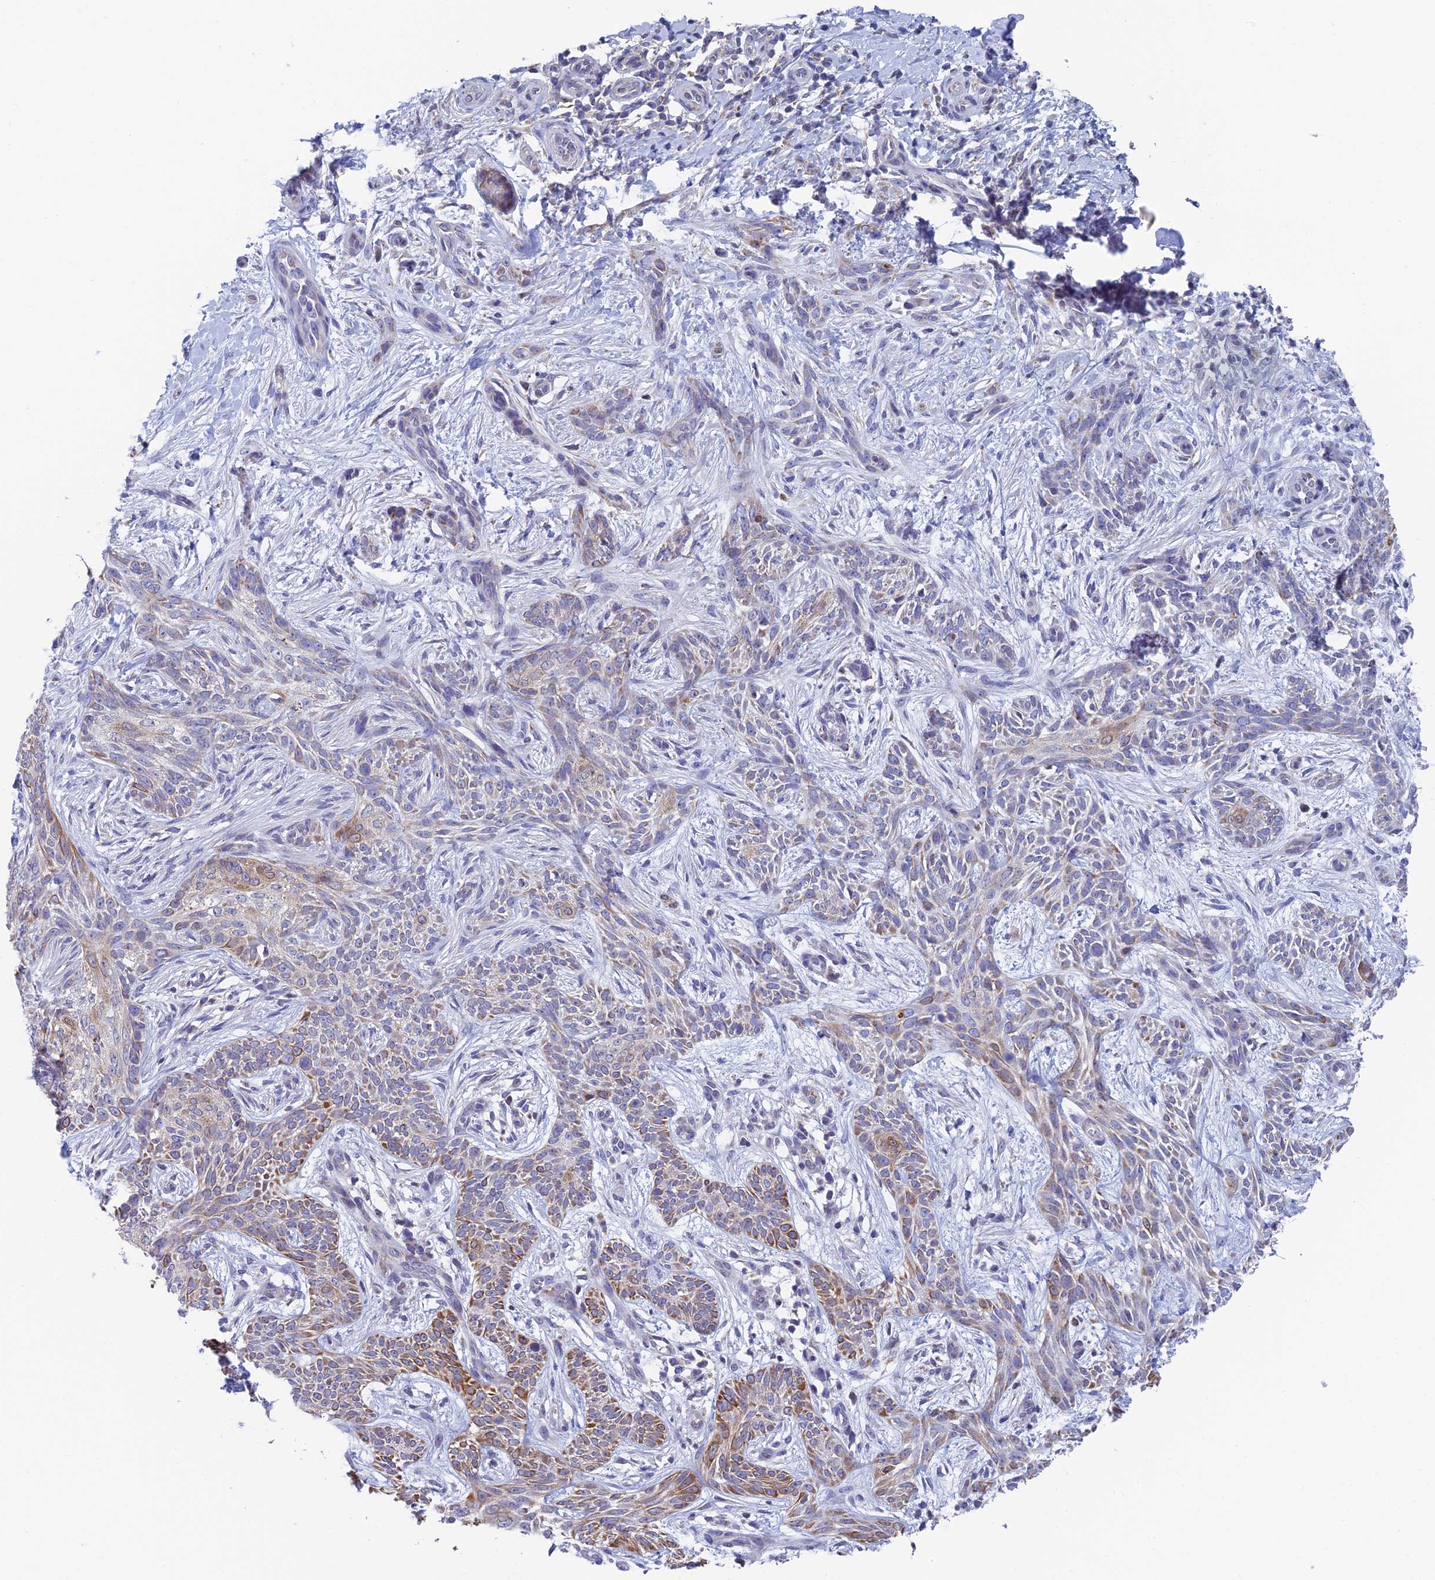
{"staining": {"intensity": "moderate", "quantity": "25%-75%", "location": "cytoplasmic/membranous"}, "tissue": "skin cancer", "cell_type": "Tumor cells", "image_type": "cancer", "snomed": [{"axis": "morphology", "description": "Basal cell carcinoma"}, {"axis": "topography", "description": "Skin"}], "caption": "Protein expression analysis of human skin basal cell carcinoma reveals moderate cytoplasmic/membranous staining in about 25%-75% of tumor cells.", "gene": "REXO5", "patient": {"sex": "female", "age": 82}}